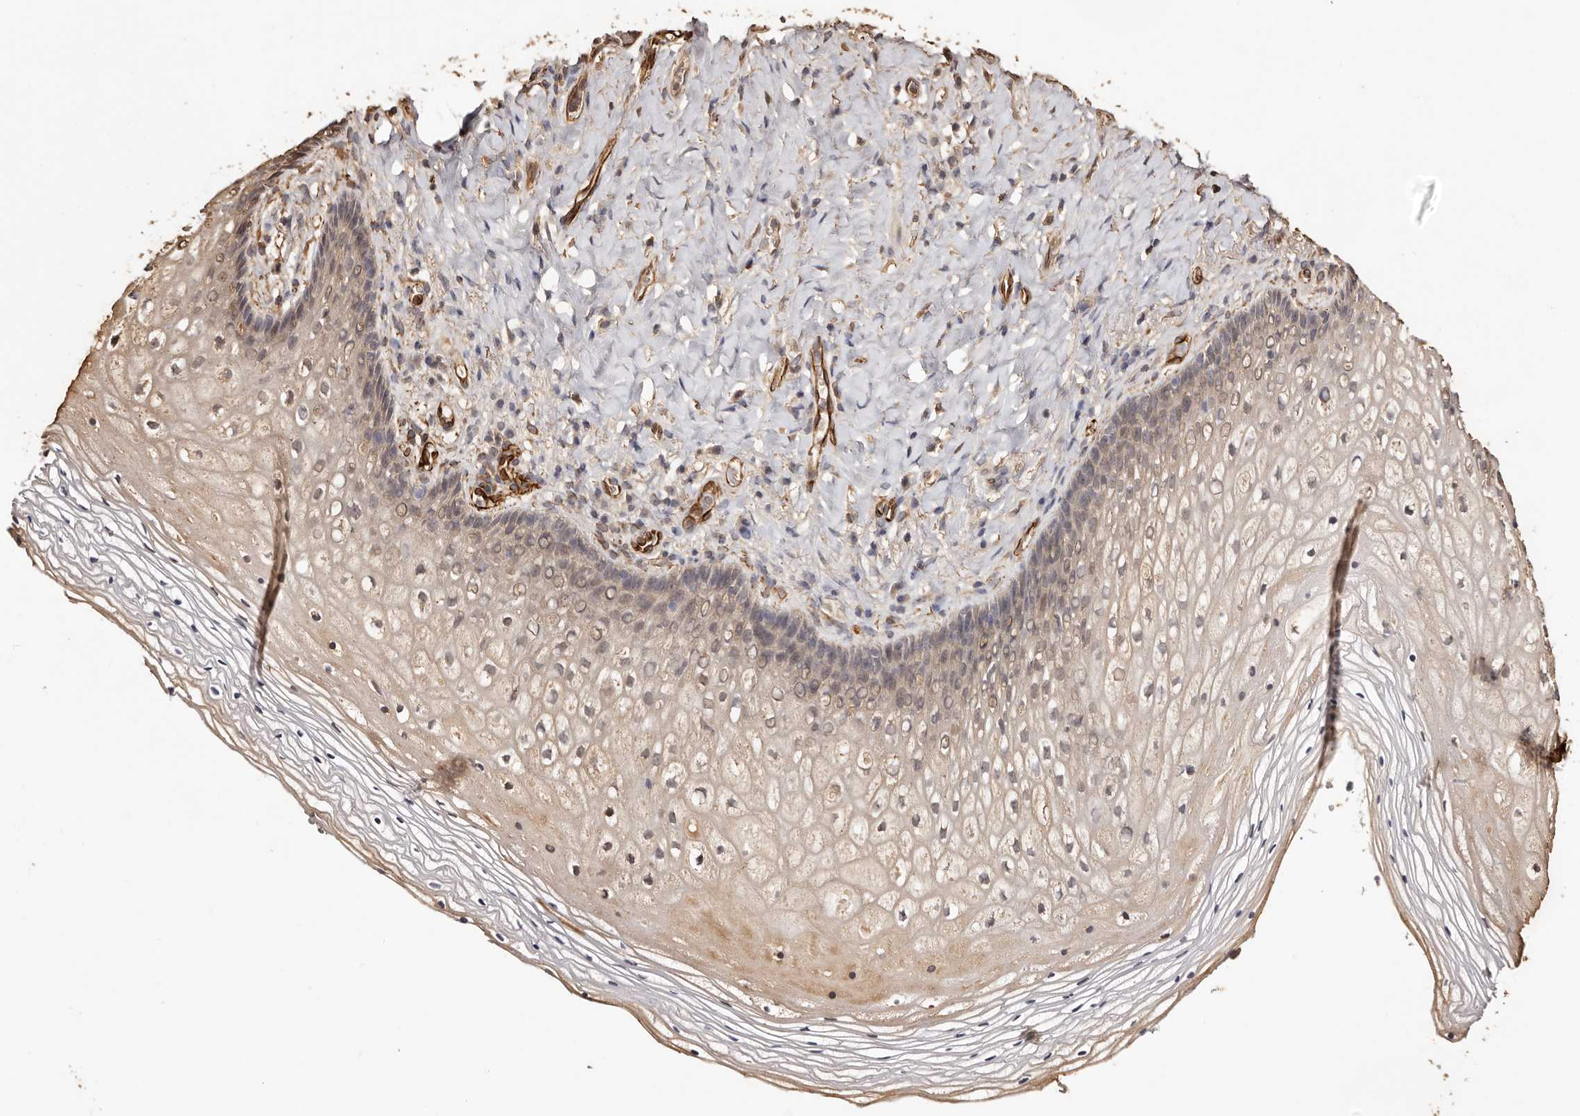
{"staining": {"intensity": "weak", "quantity": "25%-75%", "location": "cytoplasmic/membranous,nuclear"}, "tissue": "vagina", "cell_type": "Squamous epithelial cells", "image_type": "normal", "snomed": [{"axis": "morphology", "description": "Normal tissue, NOS"}, {"axis": "topography", "description": "Vagina"}], "caption": "A brown stain highlights weak cytoplasmic/membranous,nuclear staining of a protein in squamous epithelial cells of unremarkable vagina. The staining was performed using DAB, with brown indicating positive protein expression. Nuclei are stained blue with hematoxylin.", "gene": "ZNF557", "patient": {"sex": "female", "age": 60}}